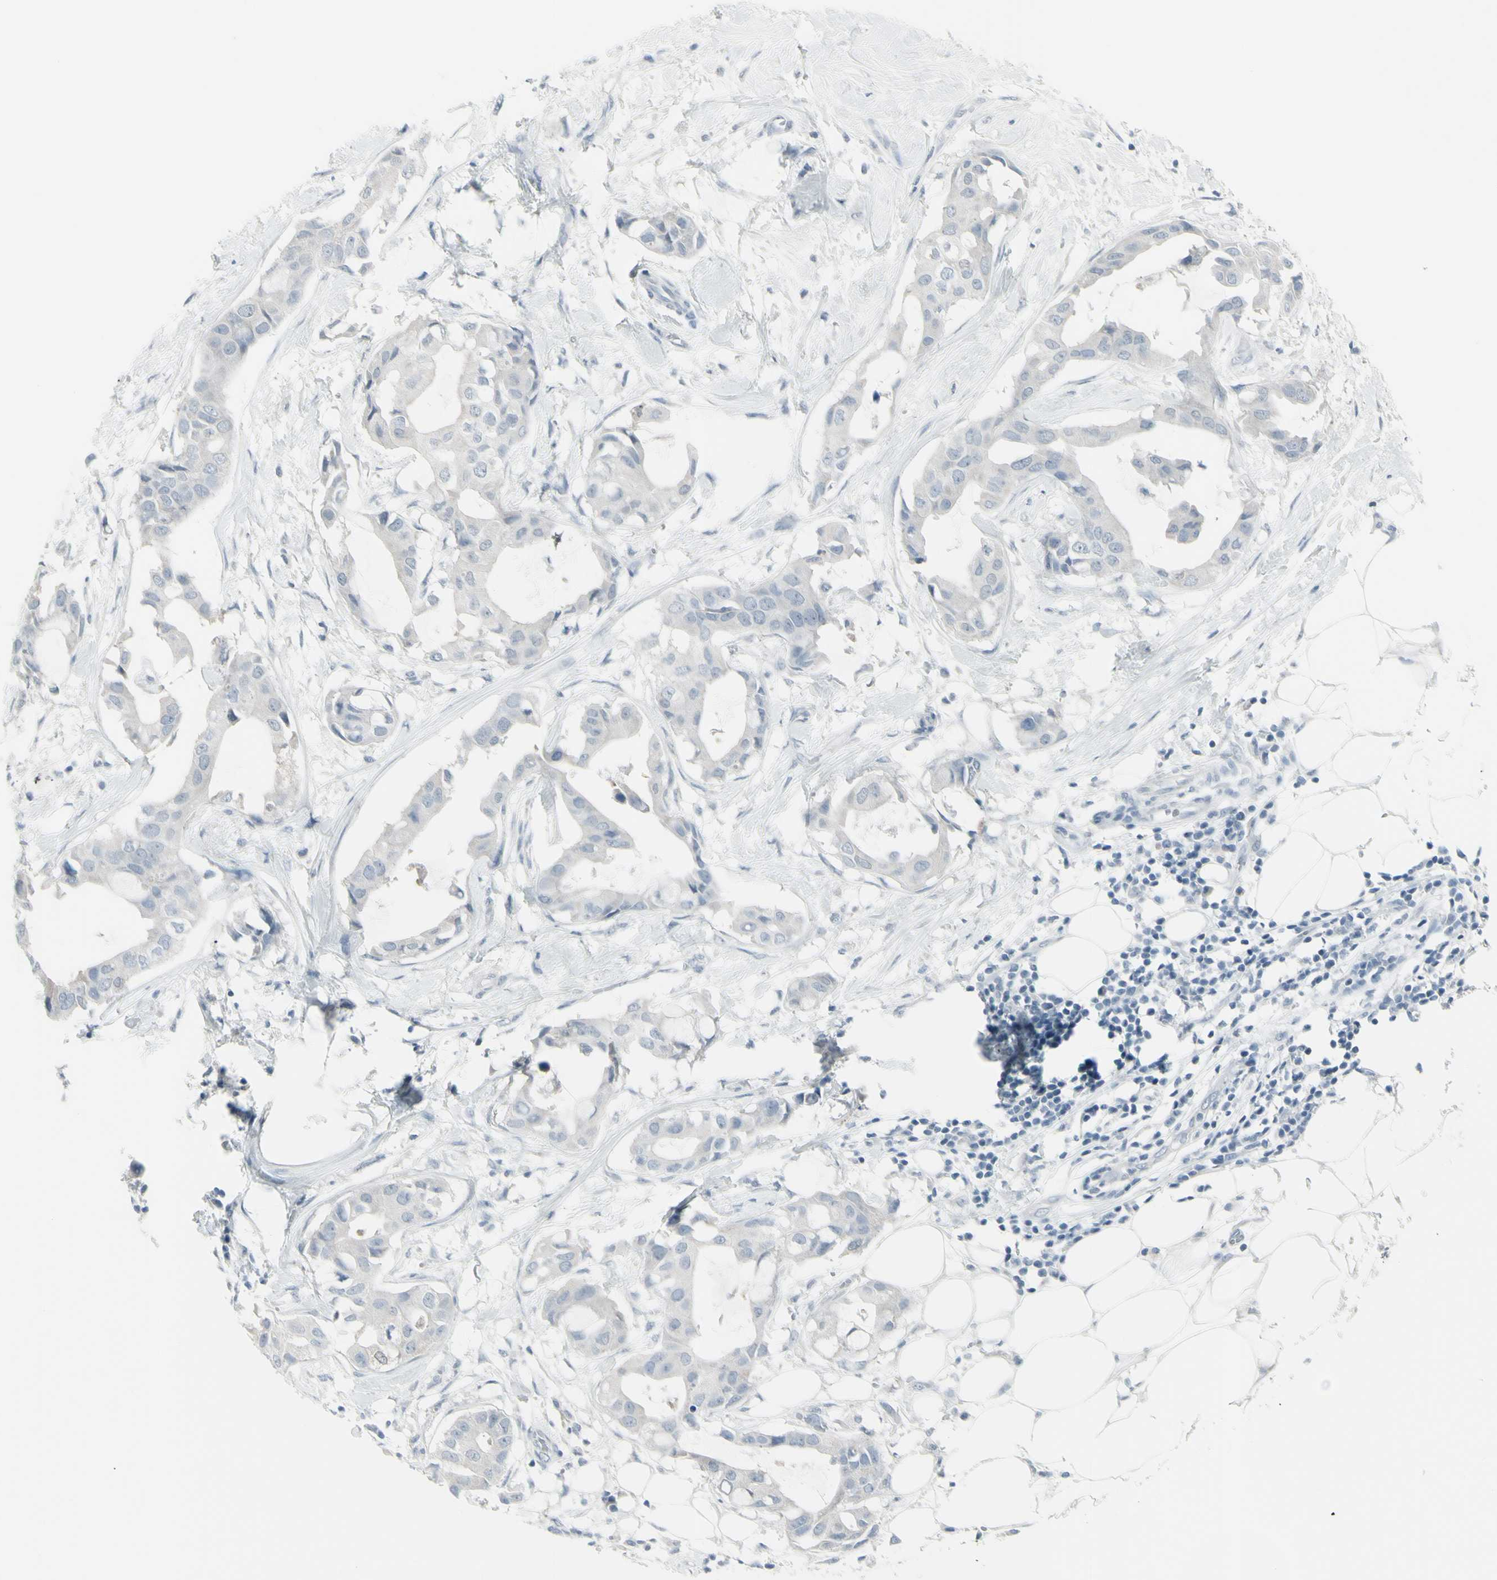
{"staining": {"intensity": "negative", "quantity": "none", "location": "none"}, "tissue": "breast cancer", "cell_type": "Tumor cells", "image_type": "cancer", "snomed": [{"axis": "morphology", "description": "Duct carcinoma"}, {"axis": "topography", "description": "Breast"}], "caption": "An immunohistochemistry histopathology image of breast cancer is shown. There is no staining in tumor cells of breast cancer.", "gene": "RAB3A", "patient": {"sex": "female", "age": 40}}